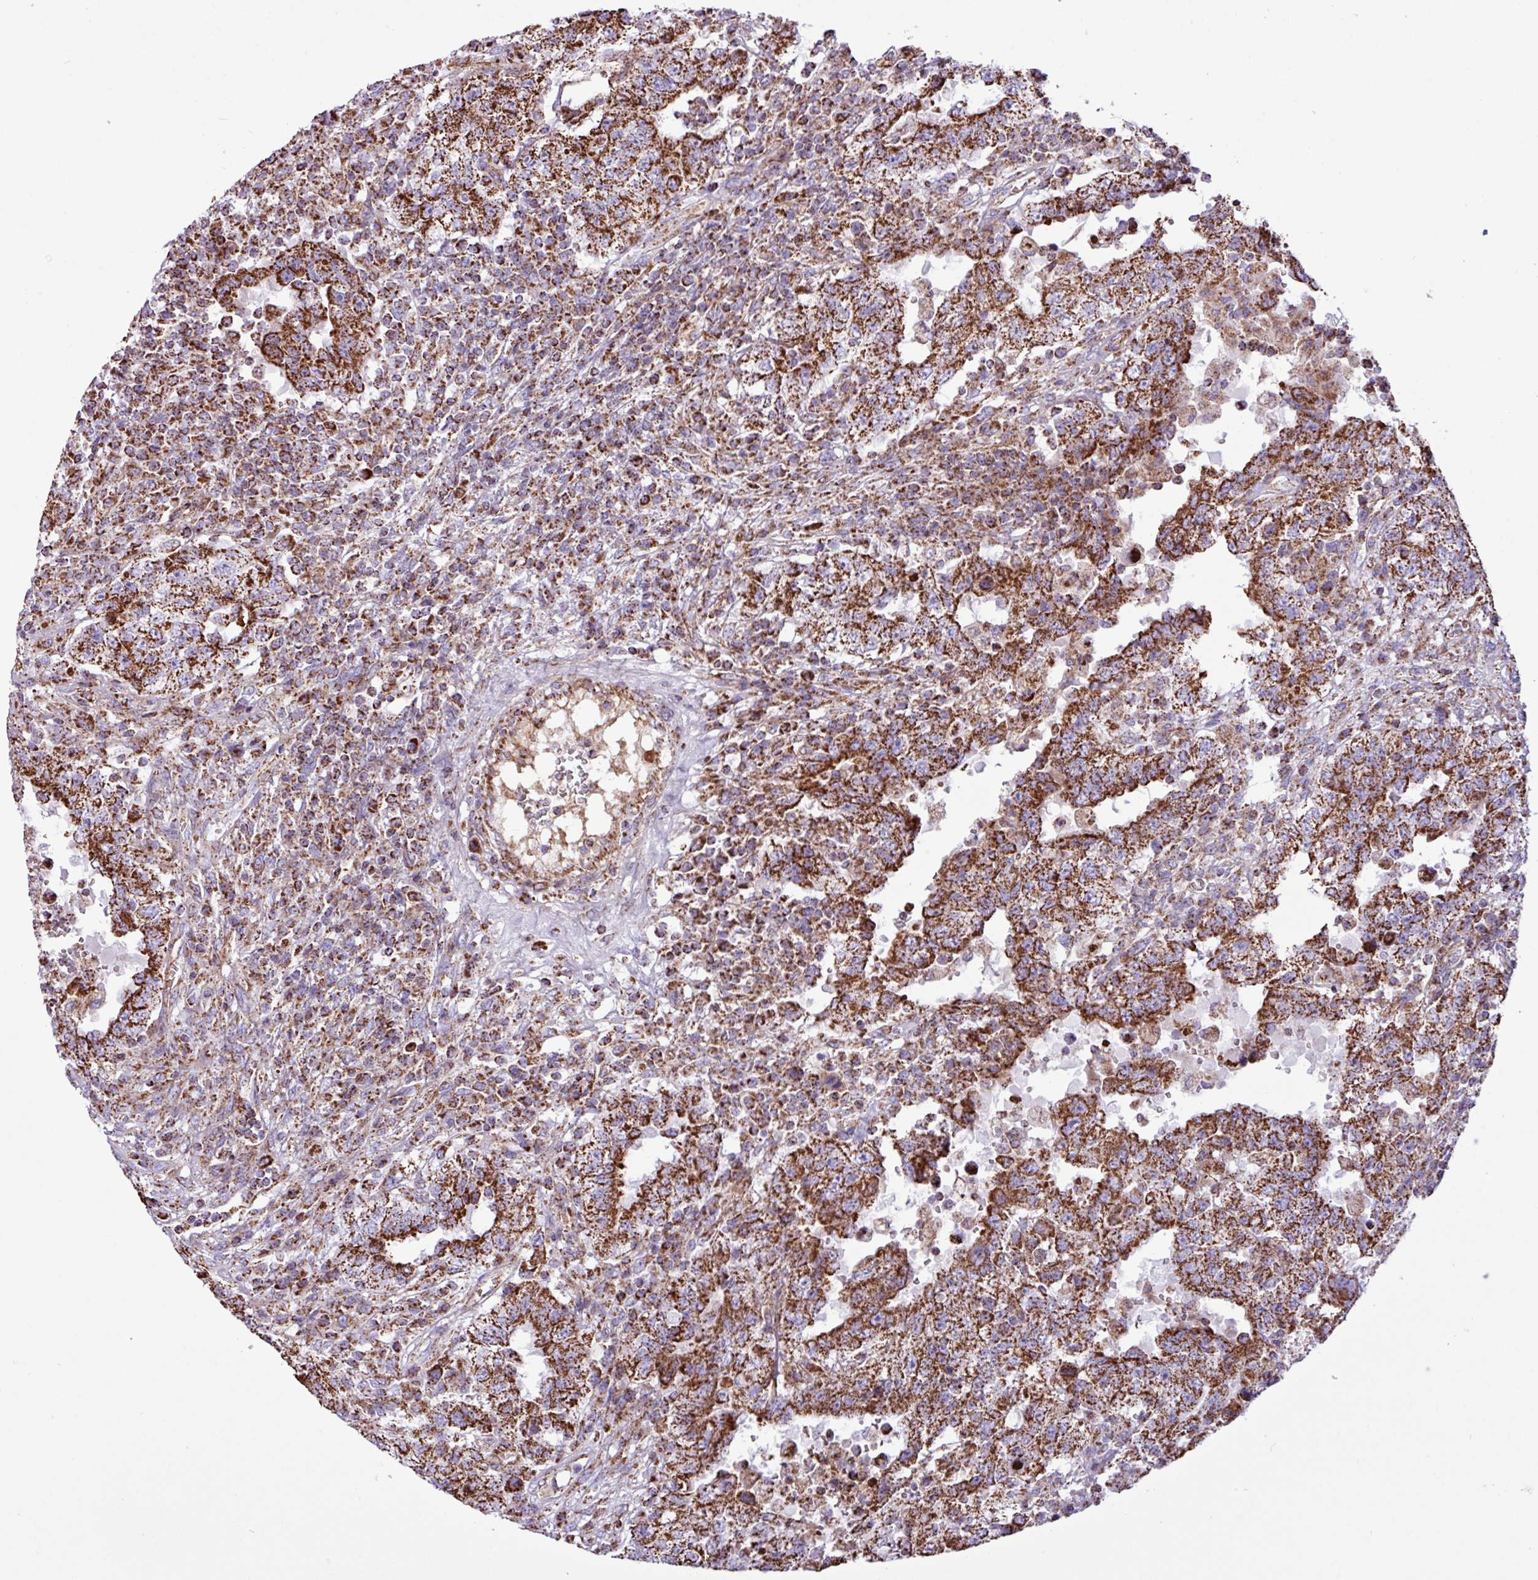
{"staining": {"intensity": "strong", "quantity": ">75%", "location": "cytoplasmic/membranous"}, "tissue": "testis cancer", "cell_type": "Tumor cells", "image_type": "cancer", "snomed": [{"axis": "morphology", "description": "Carcinoma, Embryonal, NOS"}, {"axis": "topography", "description": "Testis"}], "caption": "High-power microscopy captured an immunohistochemistry histopathology image of testis cancer, revealing strong cytoplasmic/membranous expression in about >75% of tumor cells.", "gene": "RTL3", "patient": {"sex": "male", "age": 26}}